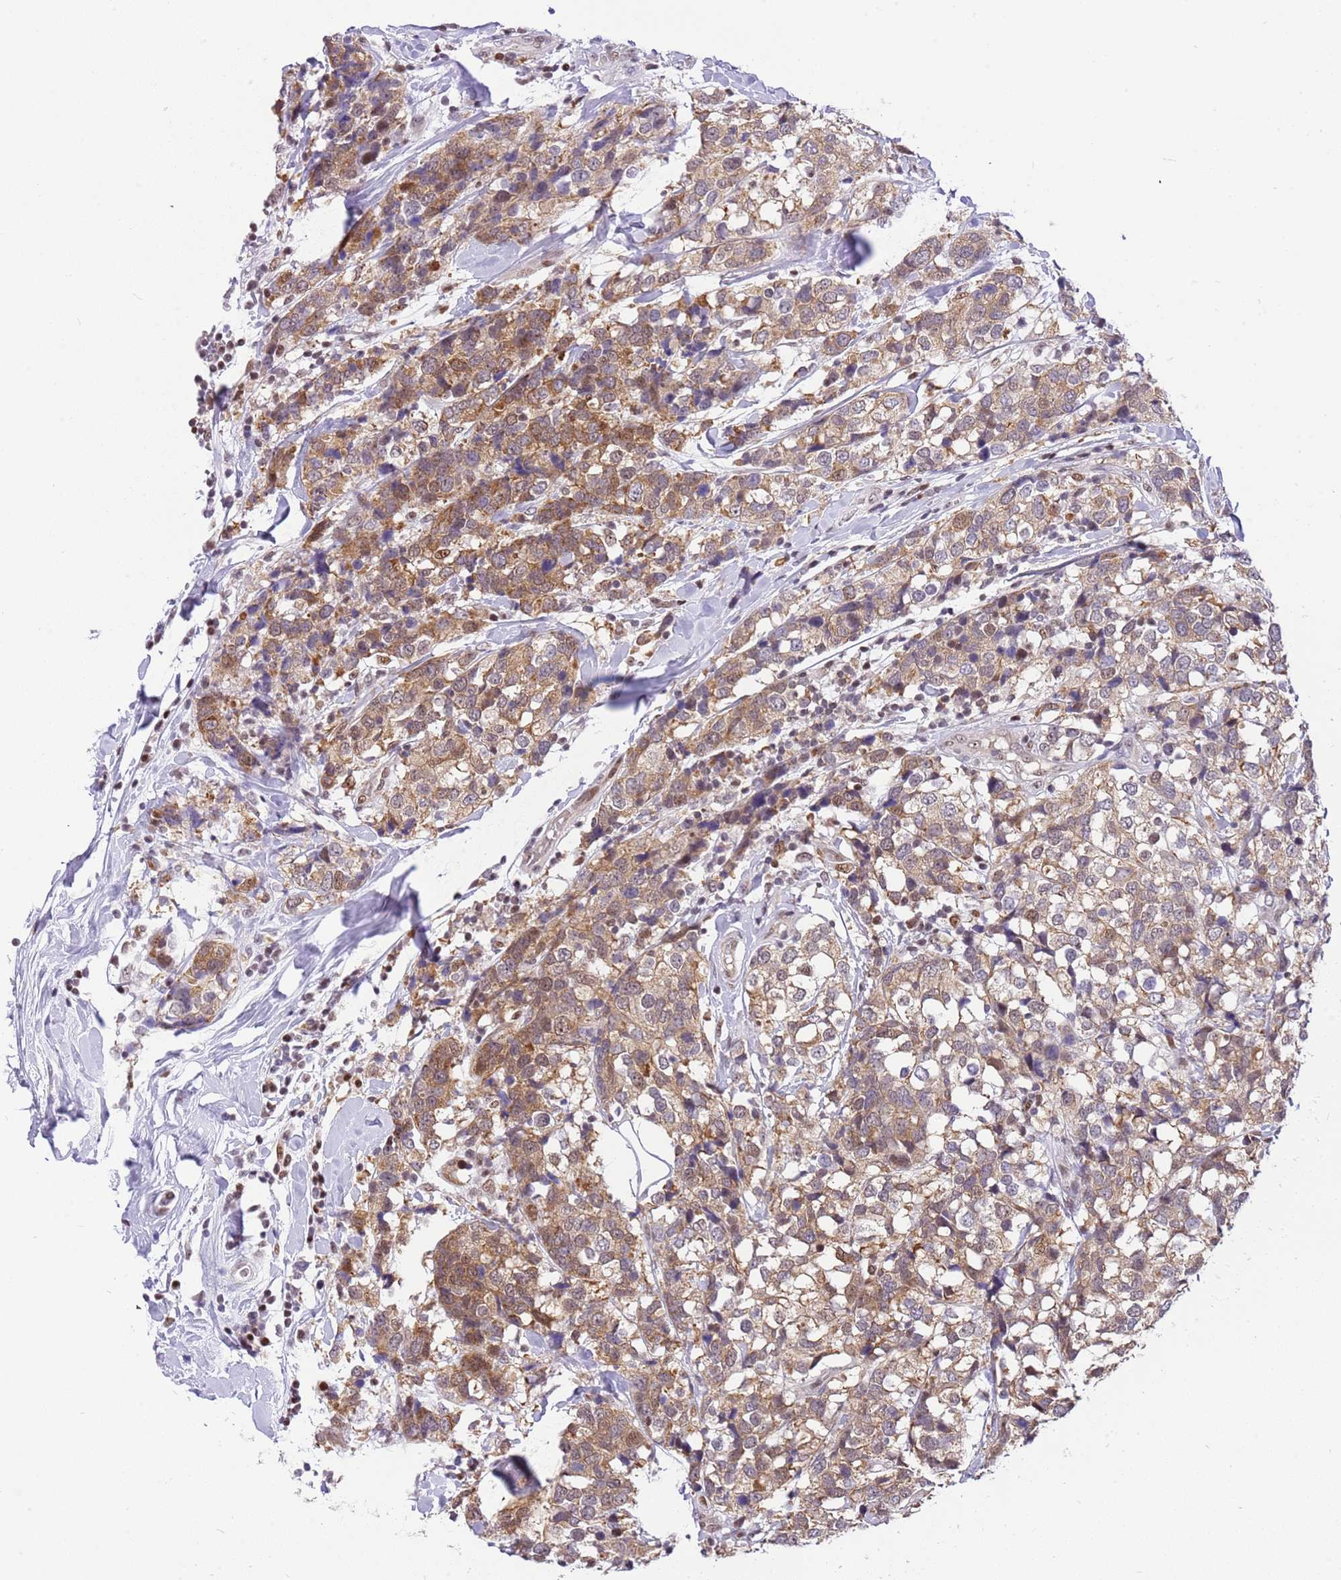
{"staining": {"intensity": "moderate", "quantity": ">75%", "location": "cytoplasmic/membranous,nuclear"}, "tissue": "breast cancer", "cell_type": "Tumor cells", "image_type": "cancer", "snomed": [{"axis": "morphology", "description": "Lobular carcinoma"}, {"axis": "topography", "description": "Breast"}], "caption": "Brown immunohistochemical staining in human breast cancer (lobular carcinoma) shows moderate cytoplasmic/membranous and nuclear staining in about >75% of tumor cells. The protein is stained brown, and the nuclei are stained in blue (DAB IHC with brightfield microscopy, high magnification).", "gene": "RFK", "patient": {"sex": "female", "age": 59}}